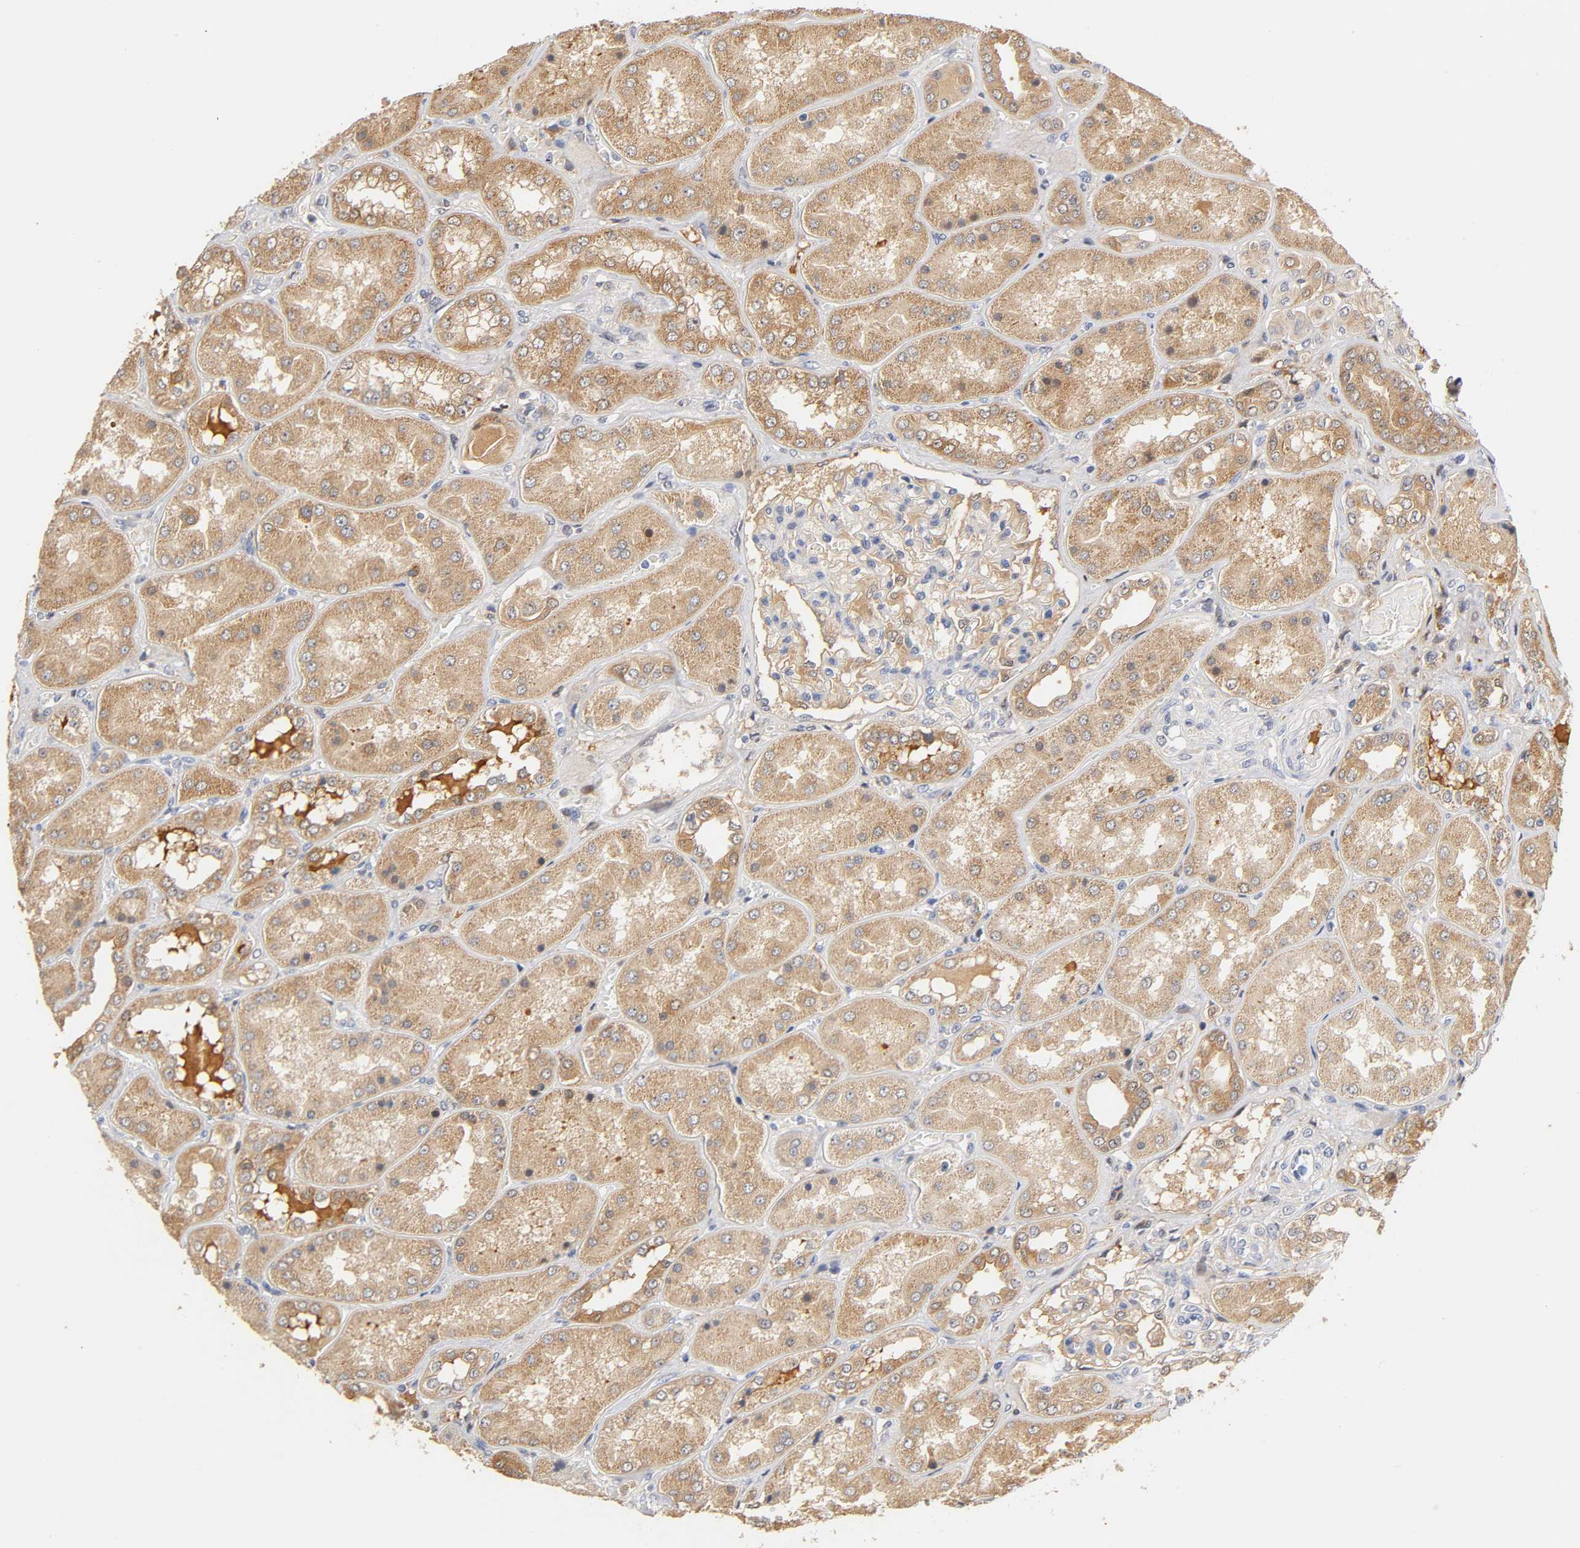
{"staining": {"intensity": "moderate", "quantity": ">75%", "location": "cytoplasmic/membranous"}, "tissue": "kidney", "cell_type": "Cells in glomeruli", "image_type": "normal", "snomed": [{"axis": "morphology", "description": "Normal tissue, NOS"}, {"axis": "topography", "description": "Kidney"}], "caption": "Approximately >75% of cells in glomeruli in unremarkable kidney reveal moderate cytoplasmic/membranous protein staining as visualized by brown immunohistochemical staining.", "gene": "GSTZ1", "patient": {"sex": "female", "age": 56}}